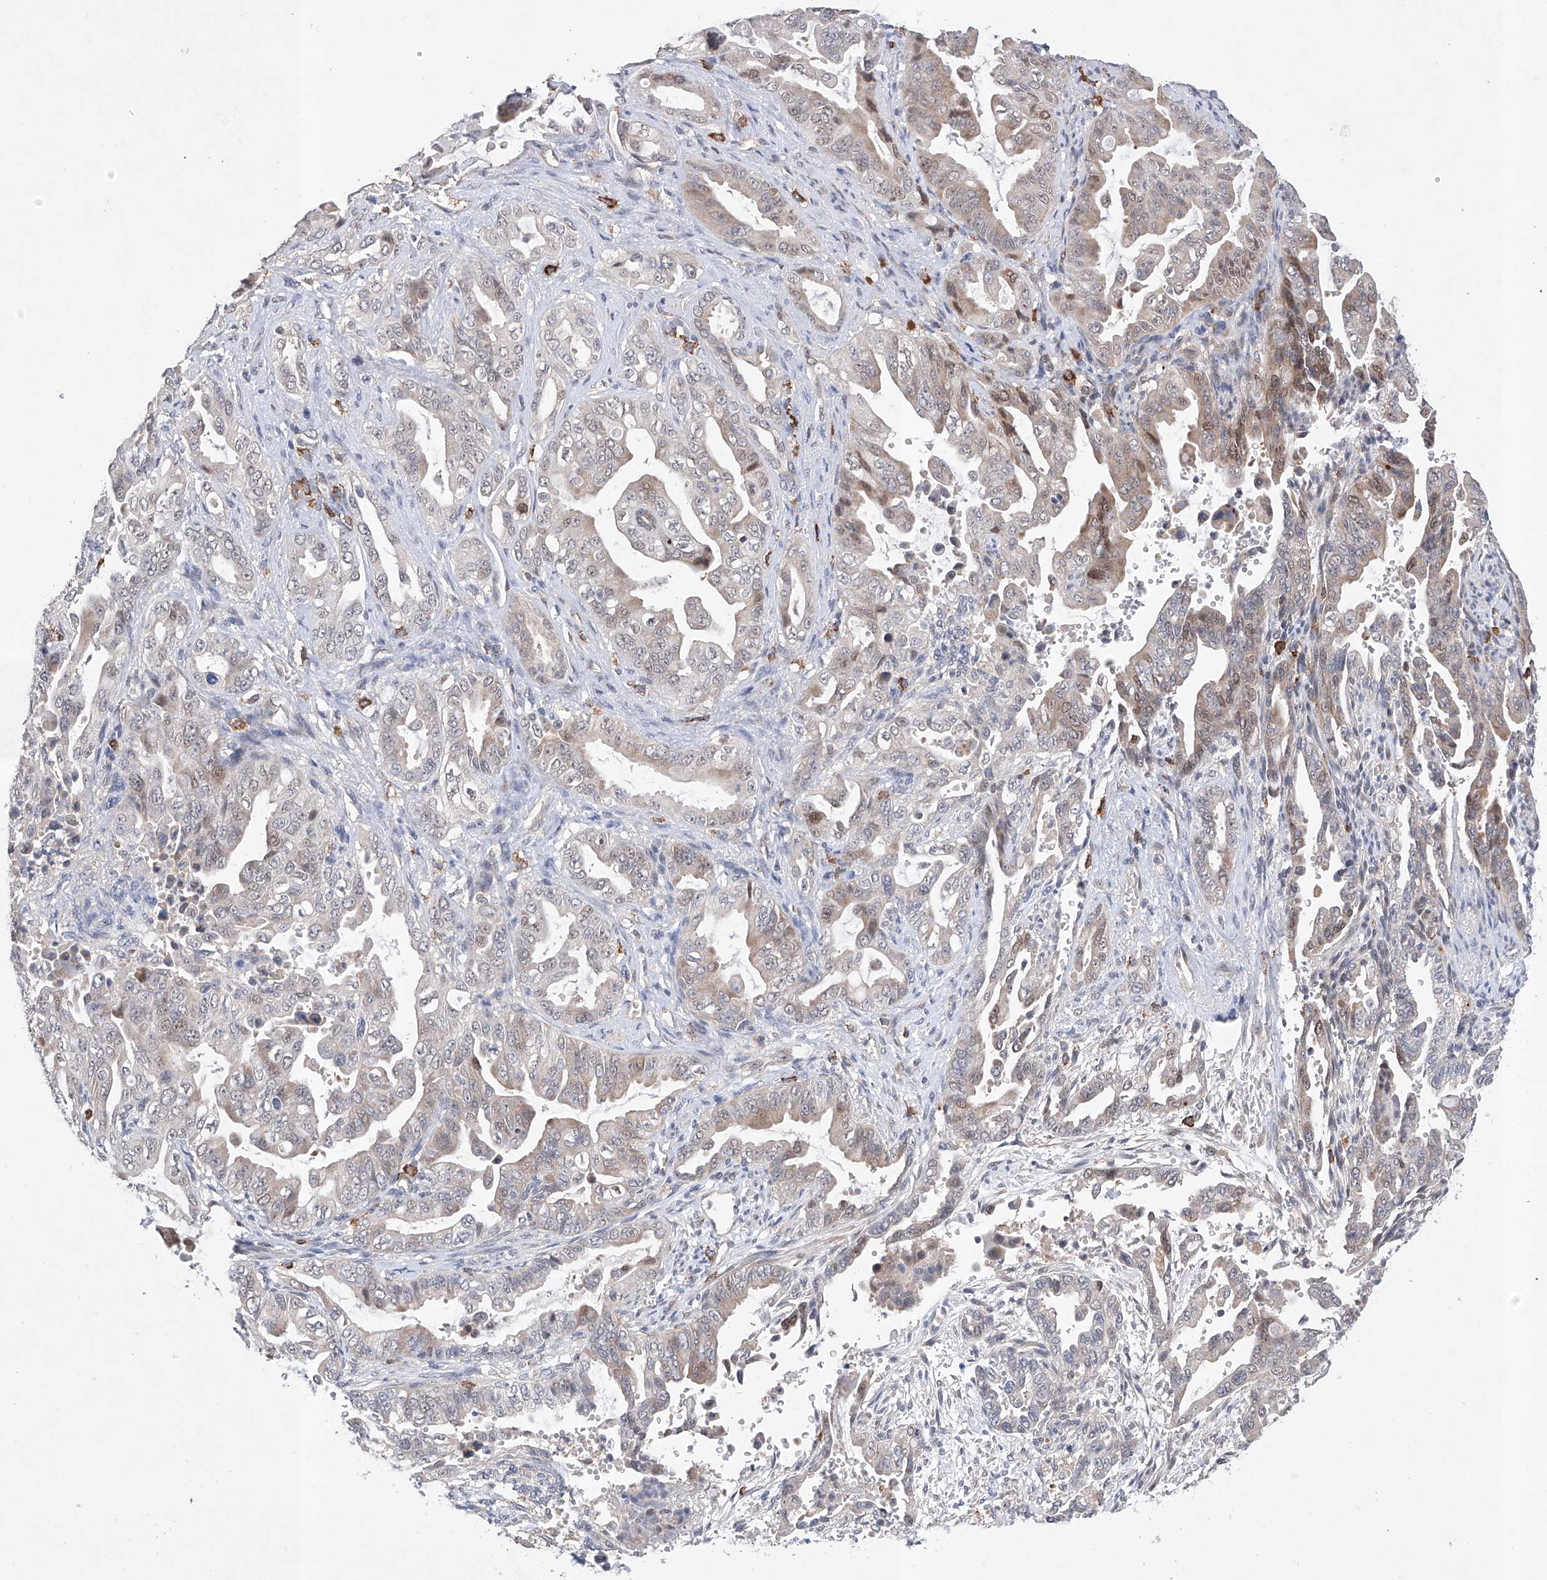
{"staining": {"intensity": "weak", "quantity": "25%-75%", "location": "cytoplasmic/membranous"}, "tissue": "pancreatic cancer", "cell_type": "Tumor cells", "image_type": "cancer", "snomed": [{"axis": "morphology", "description": "Adenocarcinoma, NOS"}, {"axis": "topography", "description": "Pancreas"}], "caption": "A photomicrograph of human pancreatic cancer (adenocarcinoma) stained for a protein reveals weak cytoplasmic/membranous brown staining in tumor cells.", "gene": "AFG1L", "patient": {"sex": "male", "age": 70}}